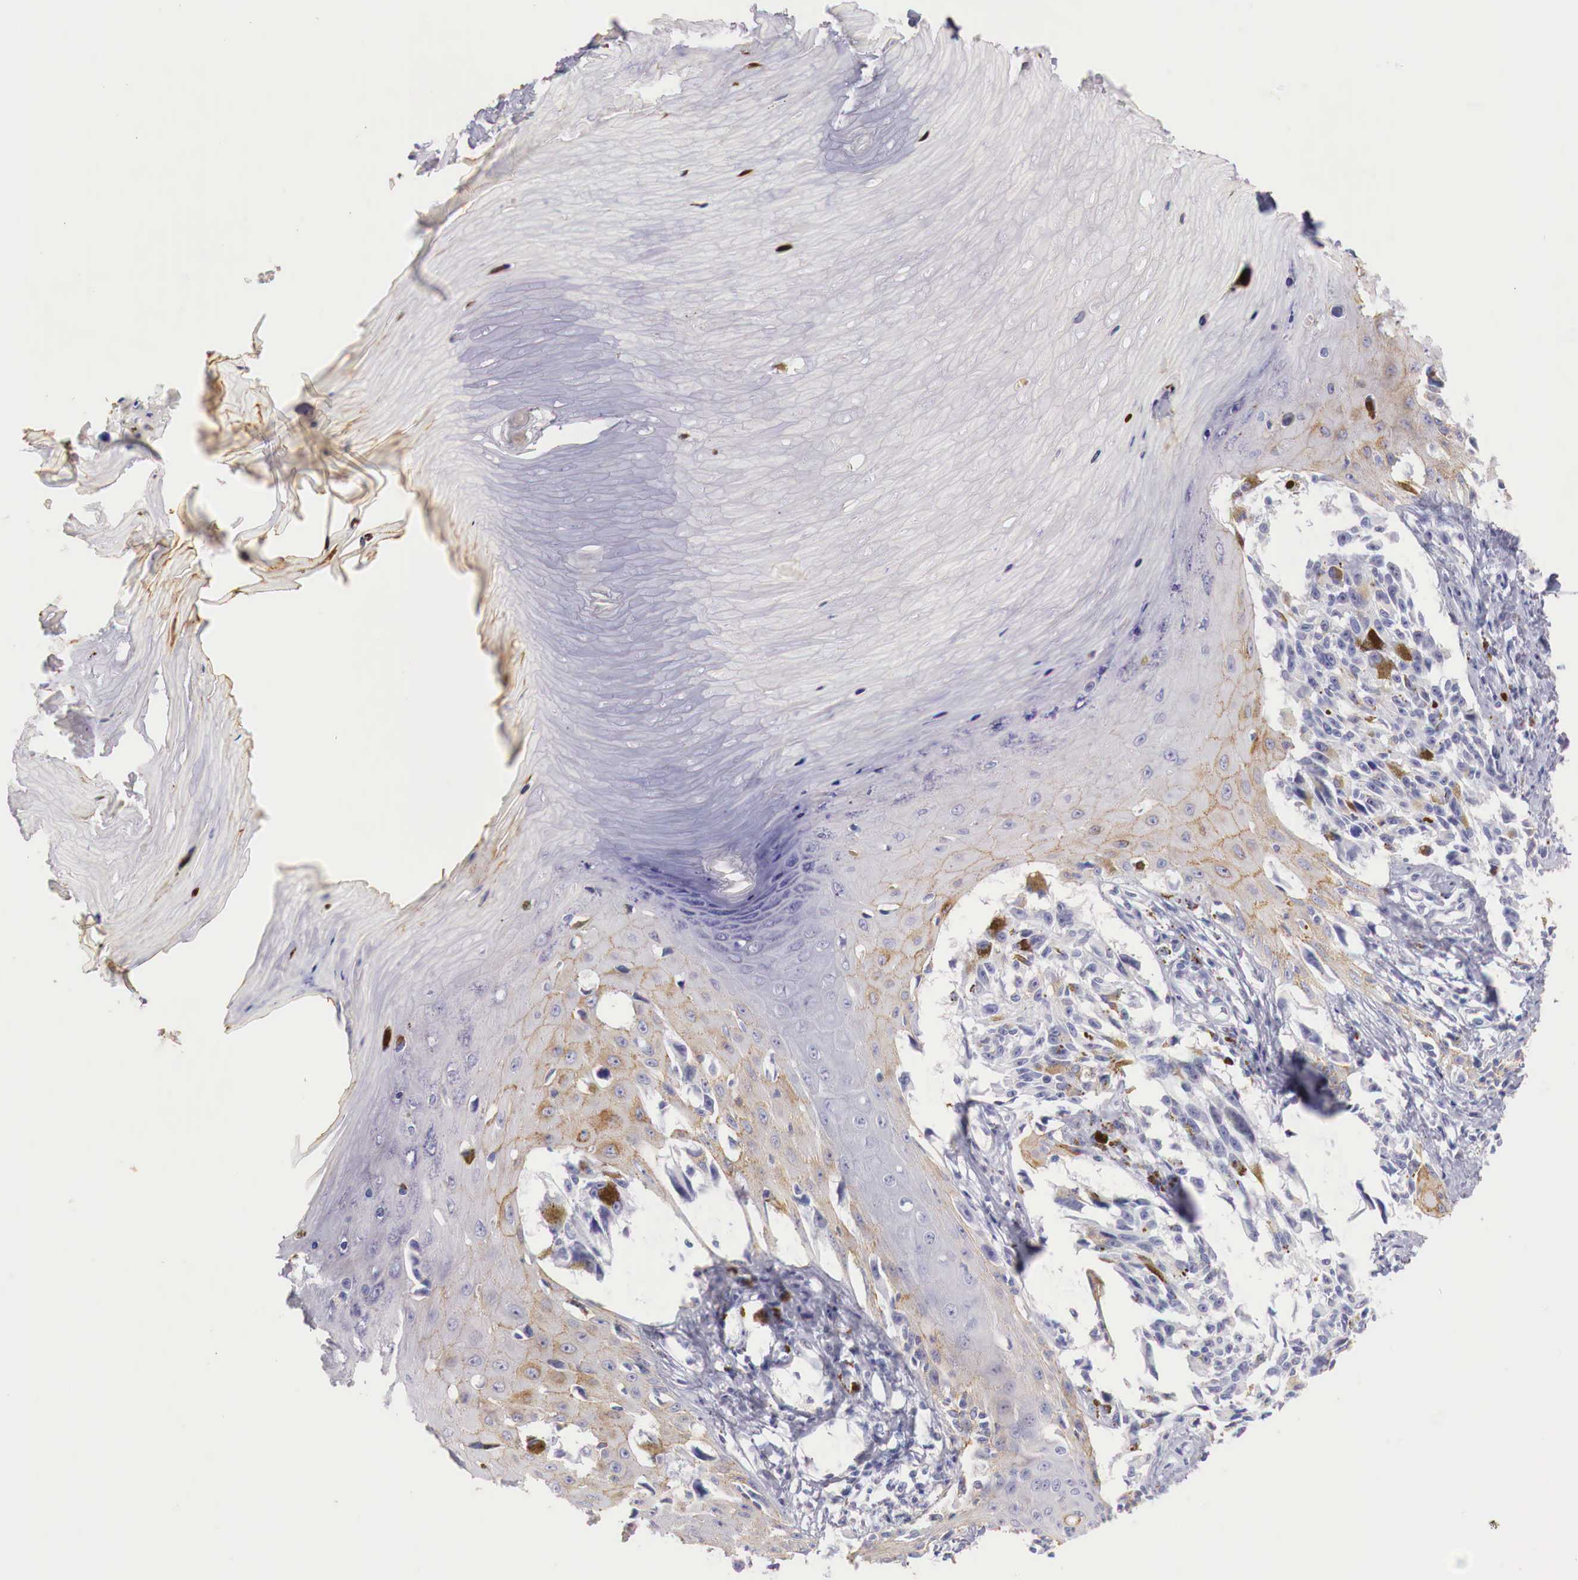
{"staining": {"intensity": "moderate", "quantity": "25%-75%", "location": "cytoplasmic/membranous"}, "tissue": "melanoma", "cell_type": "Tumor cells", "image_type": "cancer", "snomed": [{"axis": "morphology", "description": "Malignant melanoma, NOS"}, {"axis": "topography", "description": "Skin"}], "caption": "Malignant melanoma was stained to show a protein in brown. There is medium levels of moderate cytoplasmic/membranous positivity in about 25%-75% of tumor cells. Nuclei are stained in blue.", "gene": "ITIH6", "patient": {"sex": "female", "age": 82}}